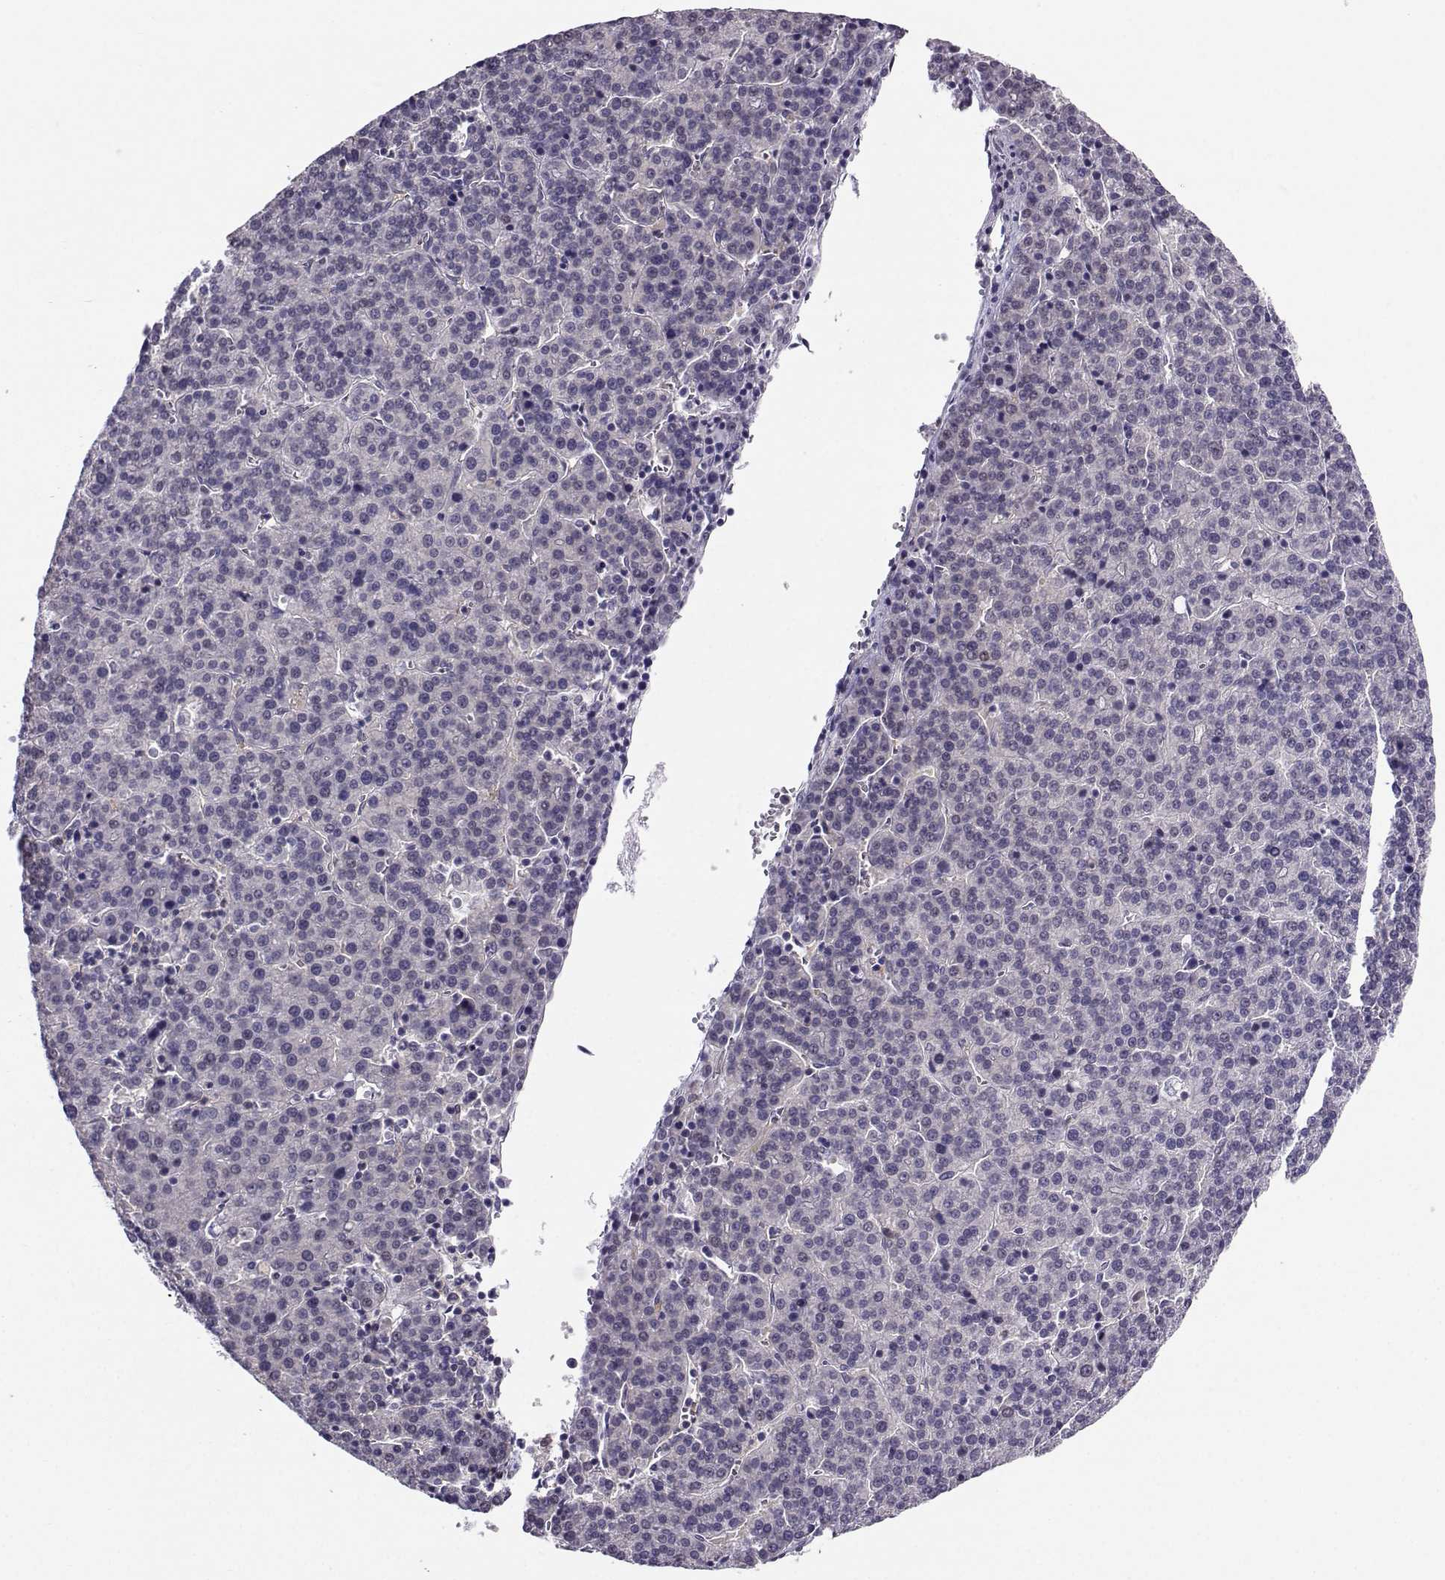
{"staining": {"intensity": "negative", "quantity": "none", "location": "none"}, "tissue": "liver cancer", "cell_type": "Tumor cells", "image_type": "cancer", "snomed": [{"axis": "morphology", "description": "Carcinoma, Hepatocellular, NOS"}, {"axis": "topography", "description": "Liver"}], "caption": "This micrograph is of liver cancer (hepatocellular carcinoma) stained with IHC to label a protein in brown with the nuclei are counter-stained blue. There is no staining in tumor cells.", "gene": "PGK1", "patient": {"sex": "female", "age": 58}}